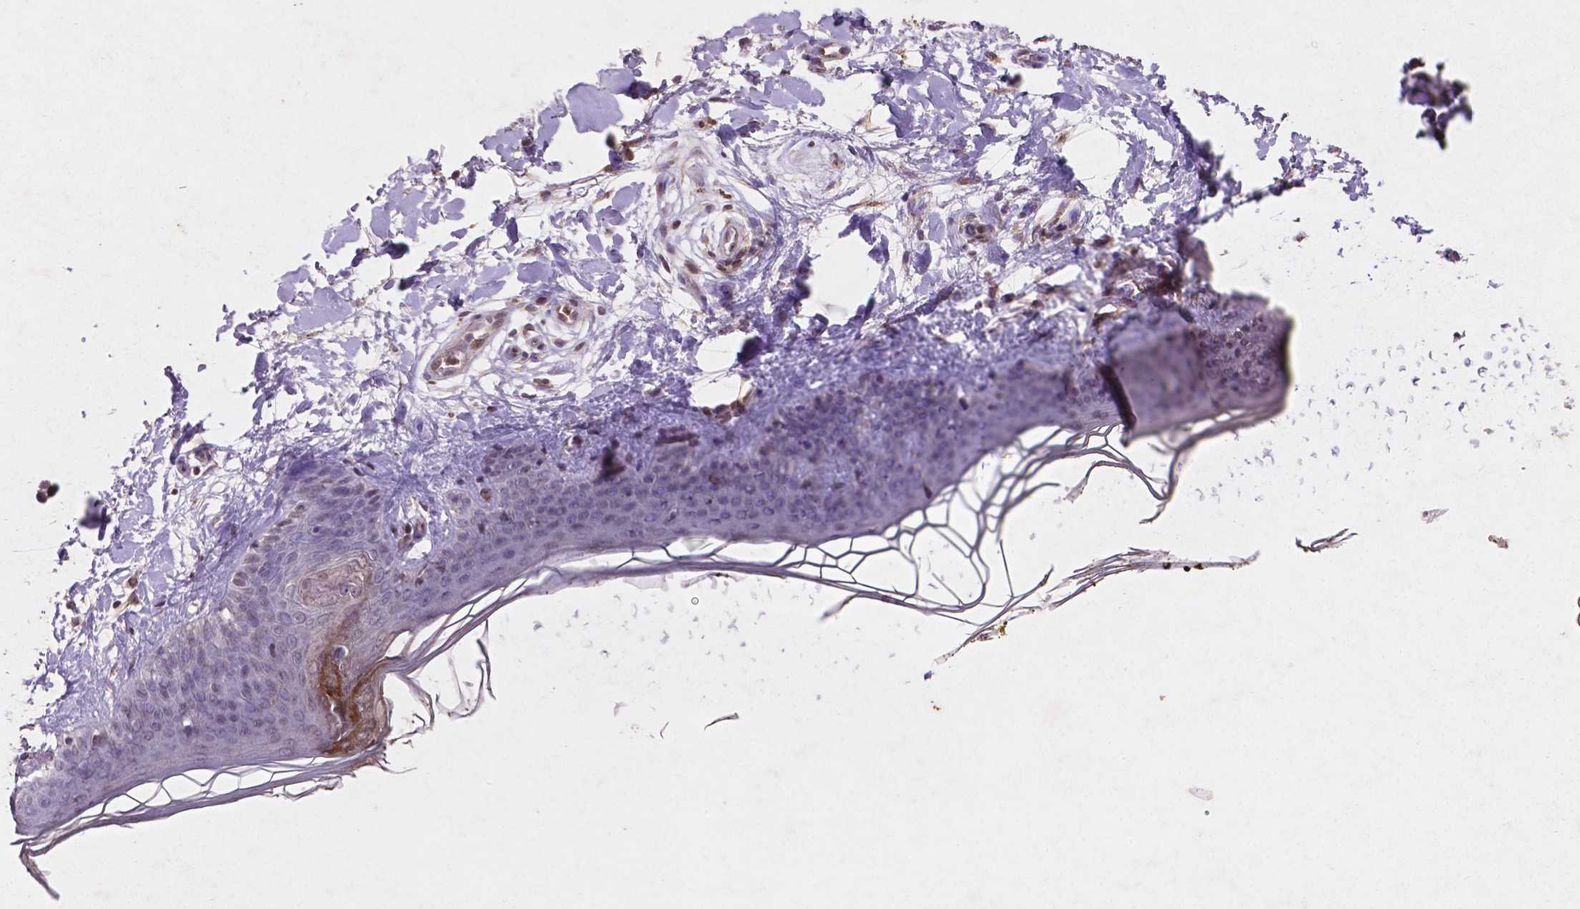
{"staining": {"intensity": "weak", "quantity": "<25%", "location": "cytoplasmic/membranous"}, "tissue": "skin", "cell_type": "Fibroblasts", "image_type": "normal", "snomed": [{"axis": "morphology", "description": "Normal tissue, NOS"}, {"axis": "topography", "description": "Skin"}], "caption": "This is an immunohistochemistry (IHC) micrograph of benign skin. There is no staining in fibroblasts.", "gene": "GLRX", "patient": {"sex": "female", "age": 34}}